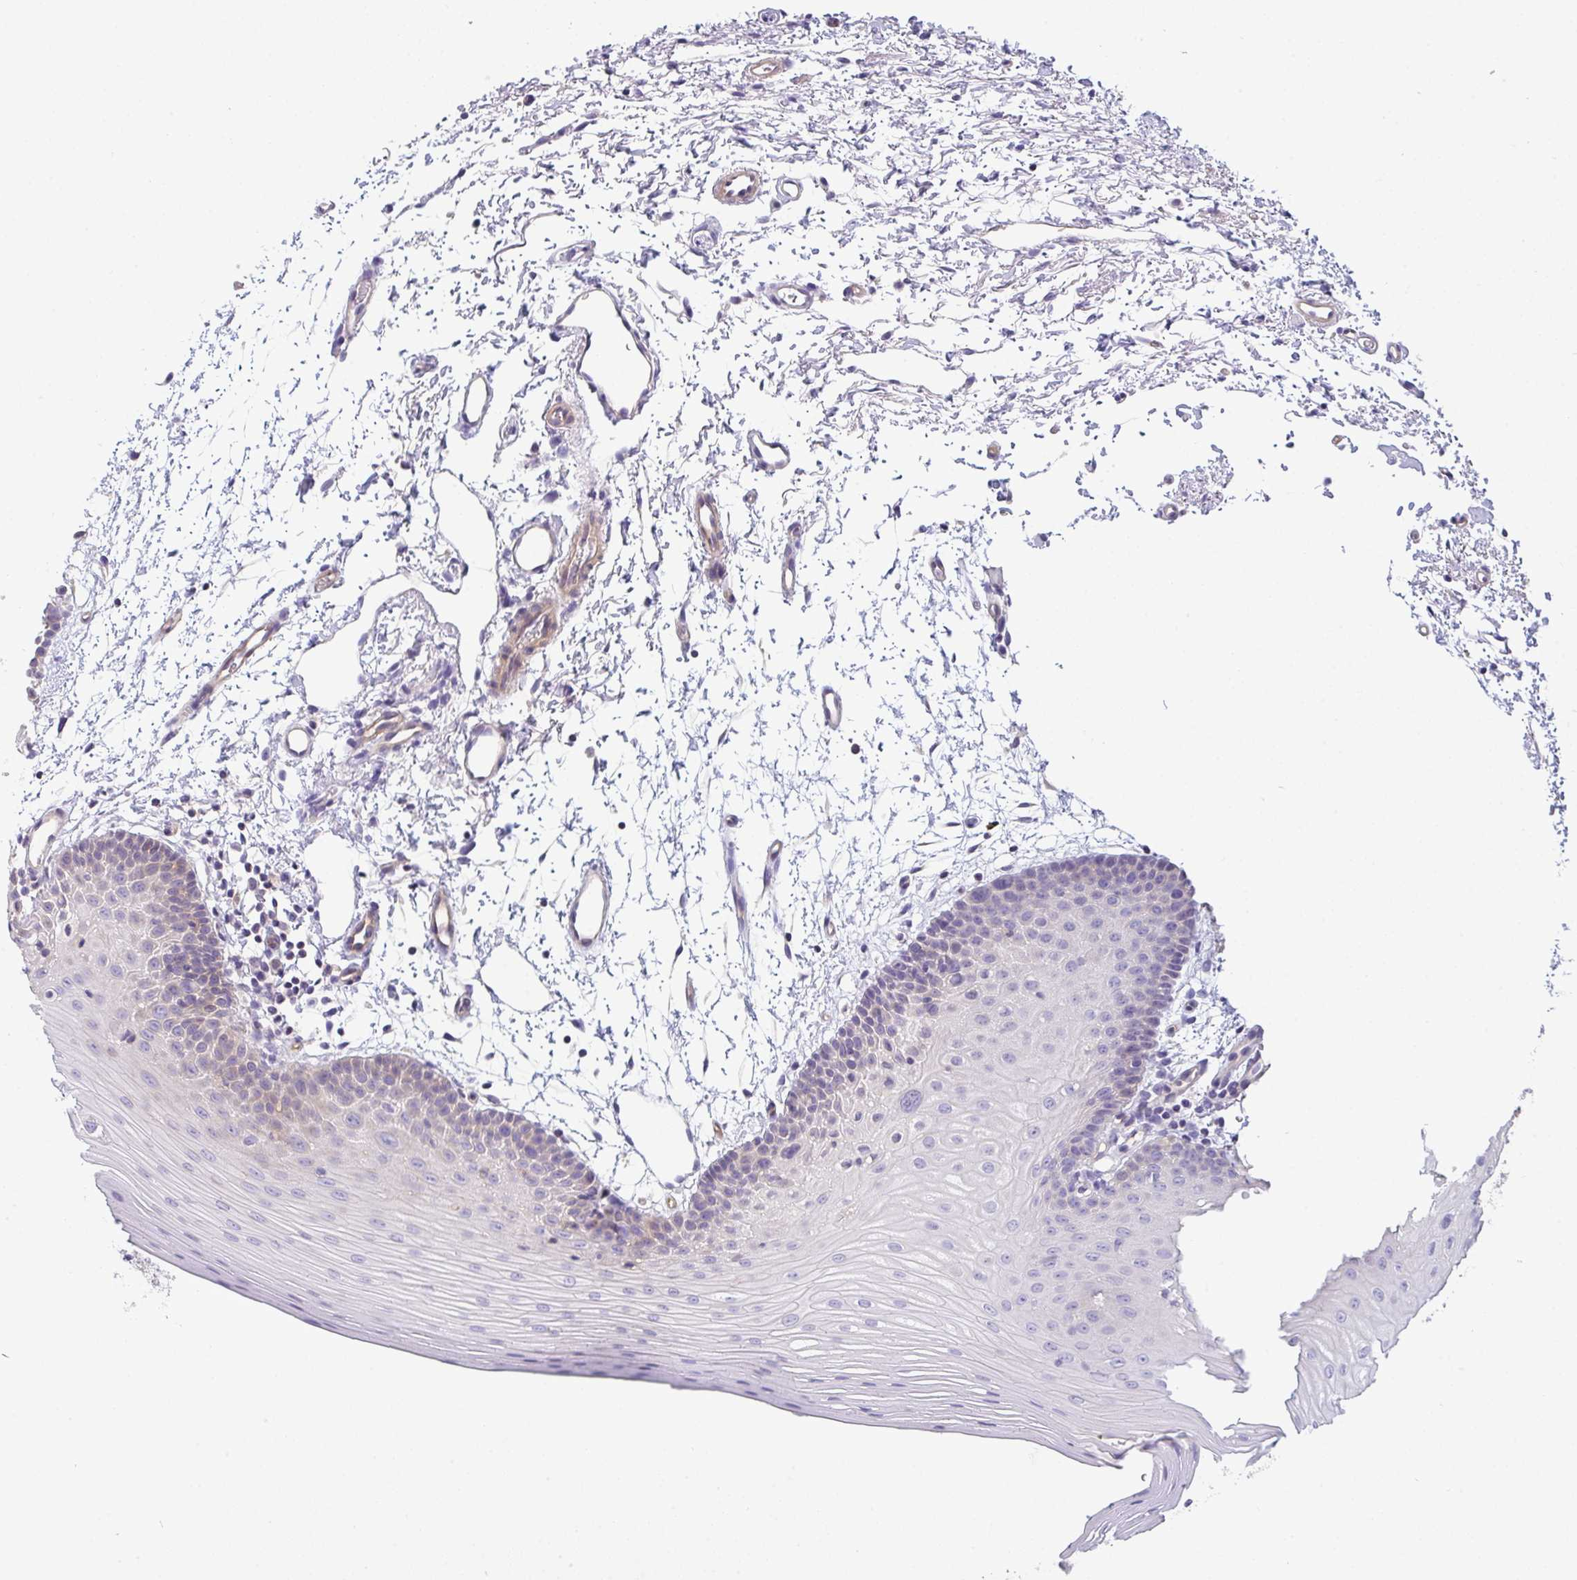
{"staining": {"intensity": "weak", "quantity": "<25%", "location": "cytoplasmic/membranous"}, "tissue": "oral mucosa", "cell_type": "Squamous epithelial cells", "image_type": "normal", "snomed": [{"axis": "morphology", "description": "Normal tissue, NOS"}, {"axis": "topography", "description": "Oral tissue"}], "caption": "Immunohistochemistry of benign oral mucosa demonstrates no expression in squamous epithelial cells.", "gene": "FILIP1", "patient": {"sex": "female", "age": 81}}